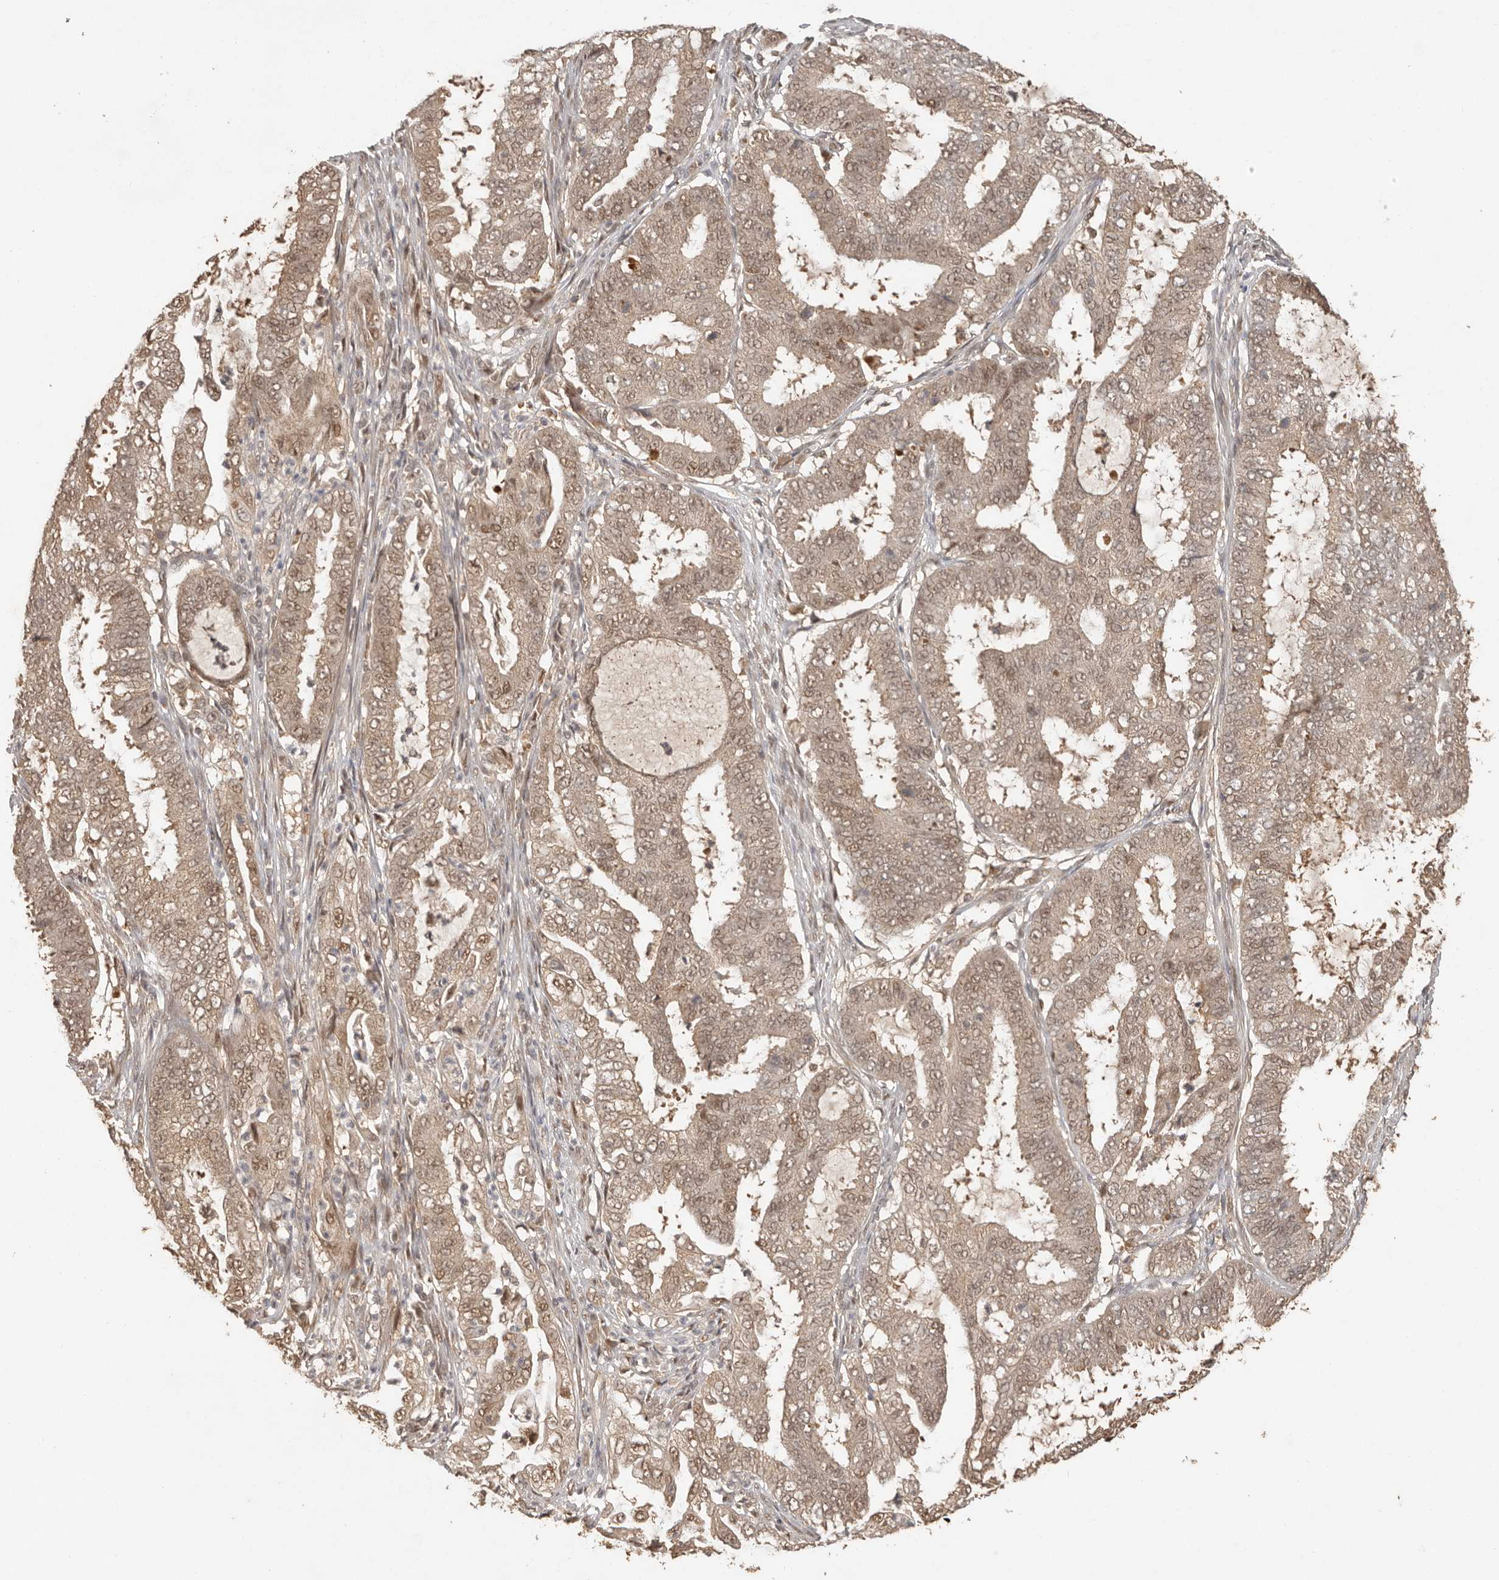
{"staining": {"intensity": "moderate", "quantity": ">75%", "location": "cytoplasmic/membranous,nuclear"}, "tissue": "endometrial cancer", "cell_type": "Tumor cells", "image_type": "cancer", "snomed": [{"axis": "morphology", "description": "Adenocarcinoma, NOS"}, {"axis": "topography", "description": "Endometrium"}], "caption": "Protein expression analysis of human adenocarcinoma (endometrial) reveals moderate cytoplasmic/membranous and nuclear positivity in about >75% of tumor cells.", "gene": "PSMA5", "patient": {"sex": "female", "age": 51}}